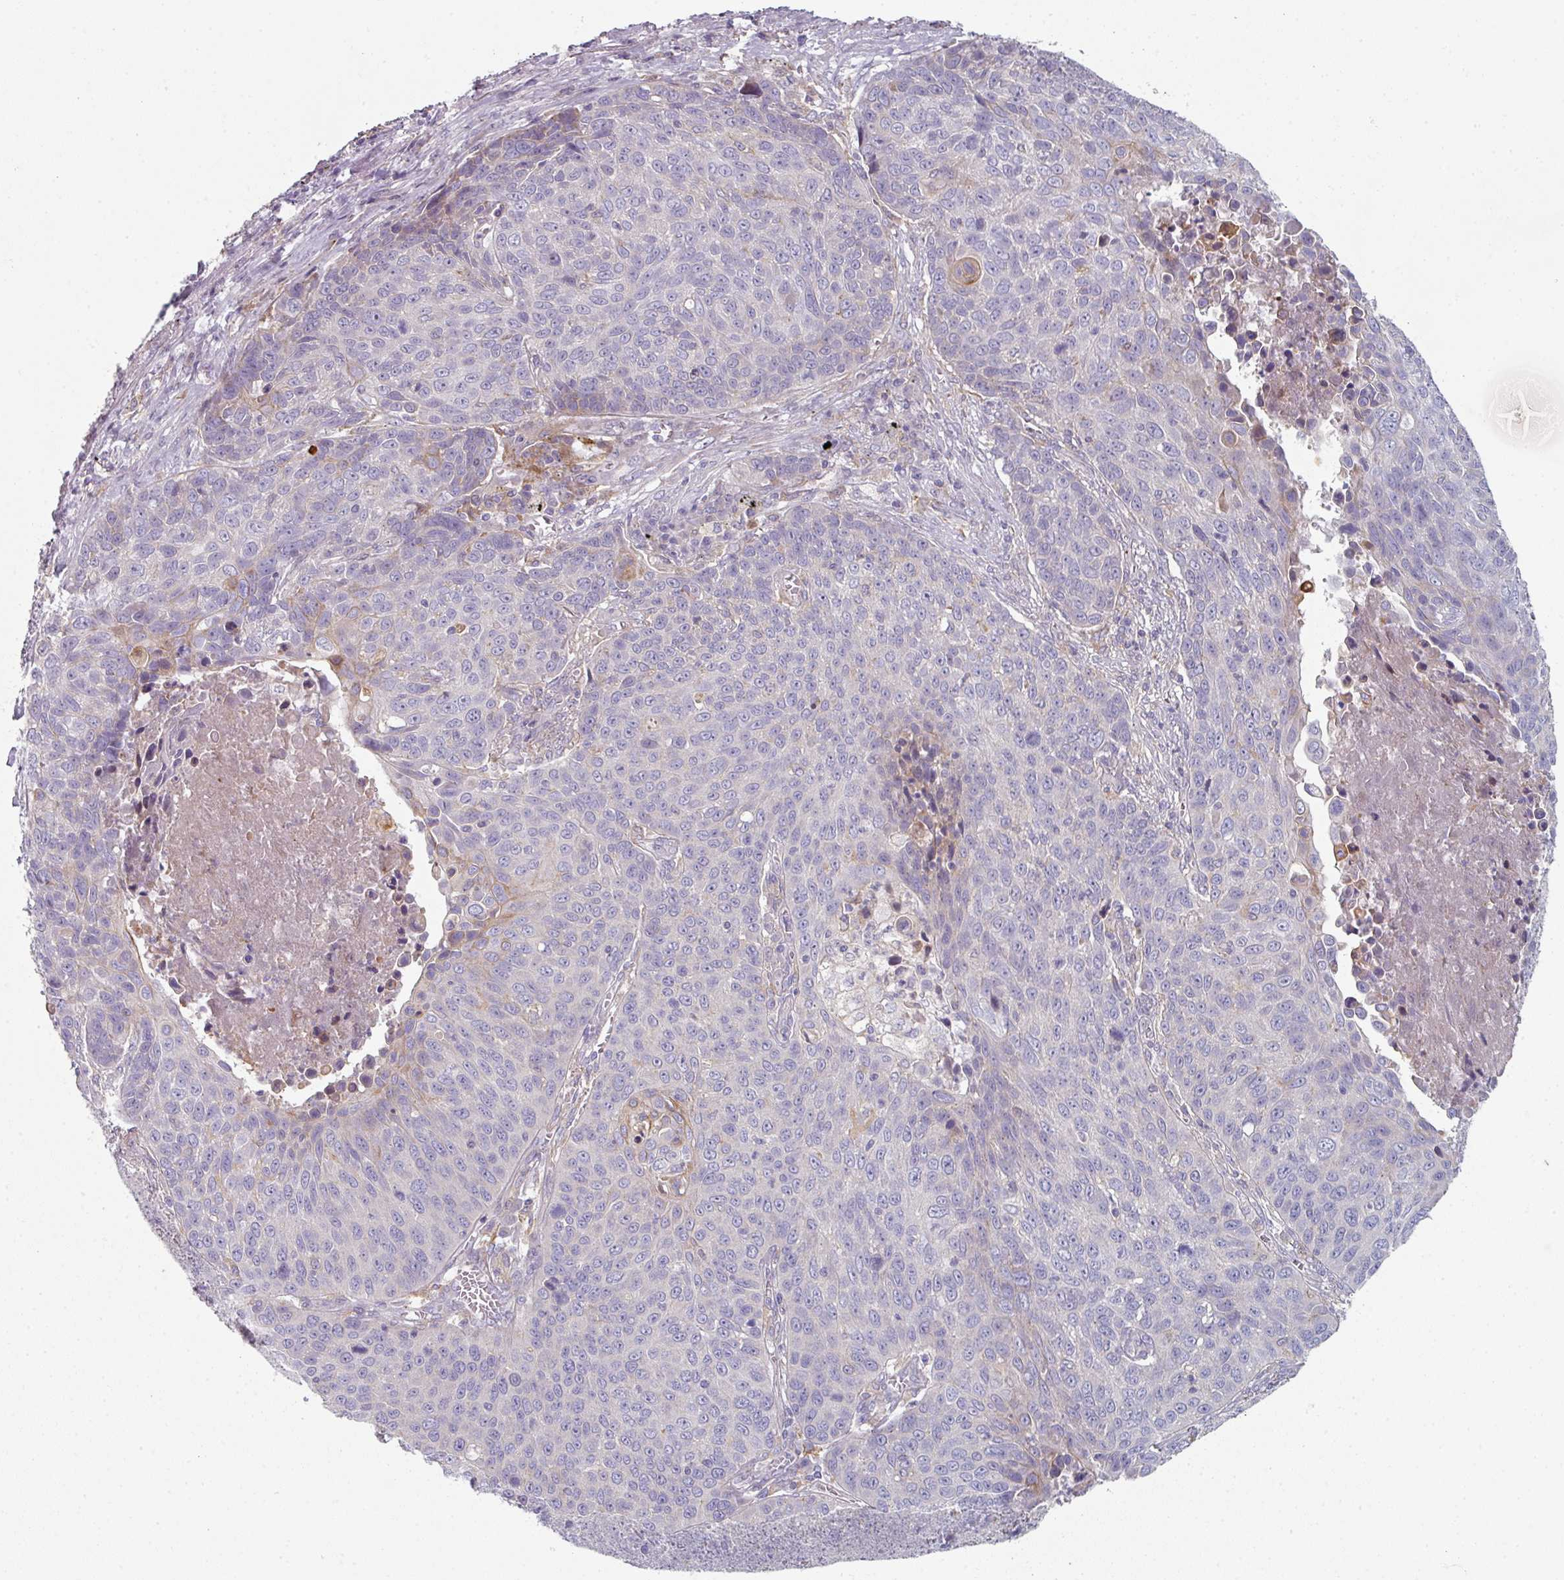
{"staining": {"intensity": "moderate", "quantity": "<25%", "location": "cytoplasmic/membranous"}, "tissue": "lung cancer", "cell_type": "Tumor cells", "image_type": "cancer", "snomed": [{"axis": "morphology", "description": "Squamous cell carcinoma, NOS"}, {"axis": "topography", "description": "Lung"}], "caption": "DAB immunohistochemical staining of human squamous cell carcinoma (lung) demonstrates moderate cytoplasmic/membranous protein positivity in approximately <25% of tumor cells.", "gene": "WSB2", "patient": {"sex": "male", "age": 78}}